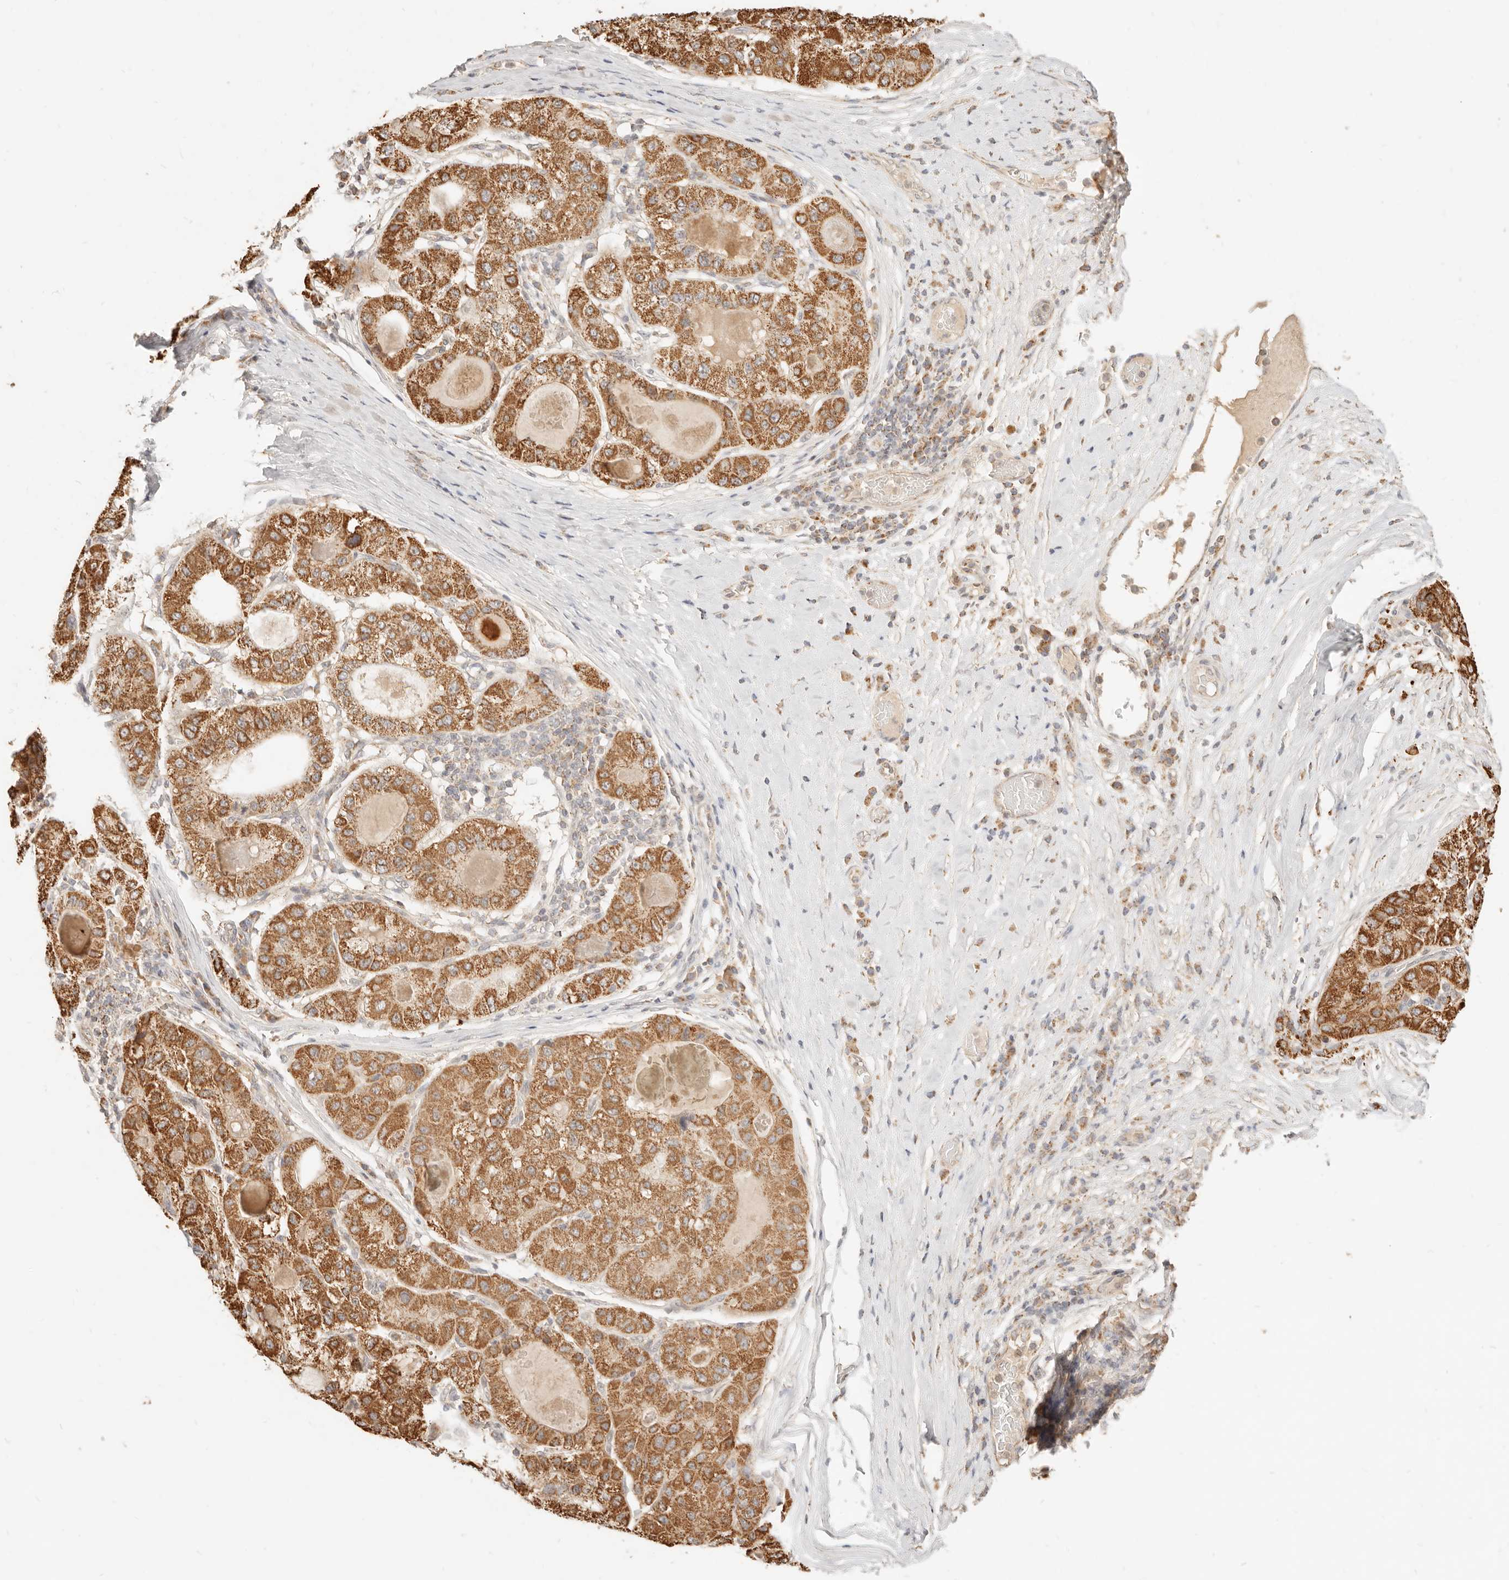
{"staining": {"intensity": "moderate", "quantity": ">75%", "location": "cytoplasmic/membranous"}, "tissue": "liver cancer", "cell_type": "Tumor cells", "image_type": "cancer", "snomed": [{"axis": "morphology", "description": "Carcinoma, Hepatocellular, NOS"}, {"axis": "topography", "description": "Liver"}], "caption": "Liver hepatocellular carcinoma stained with a brown dye displays moderate cytoplasmic/membranous positive positivity in about >75% of tumor cells.", "gene": "CPLANE2", "patient": {"sex": "male", "age": 80}}